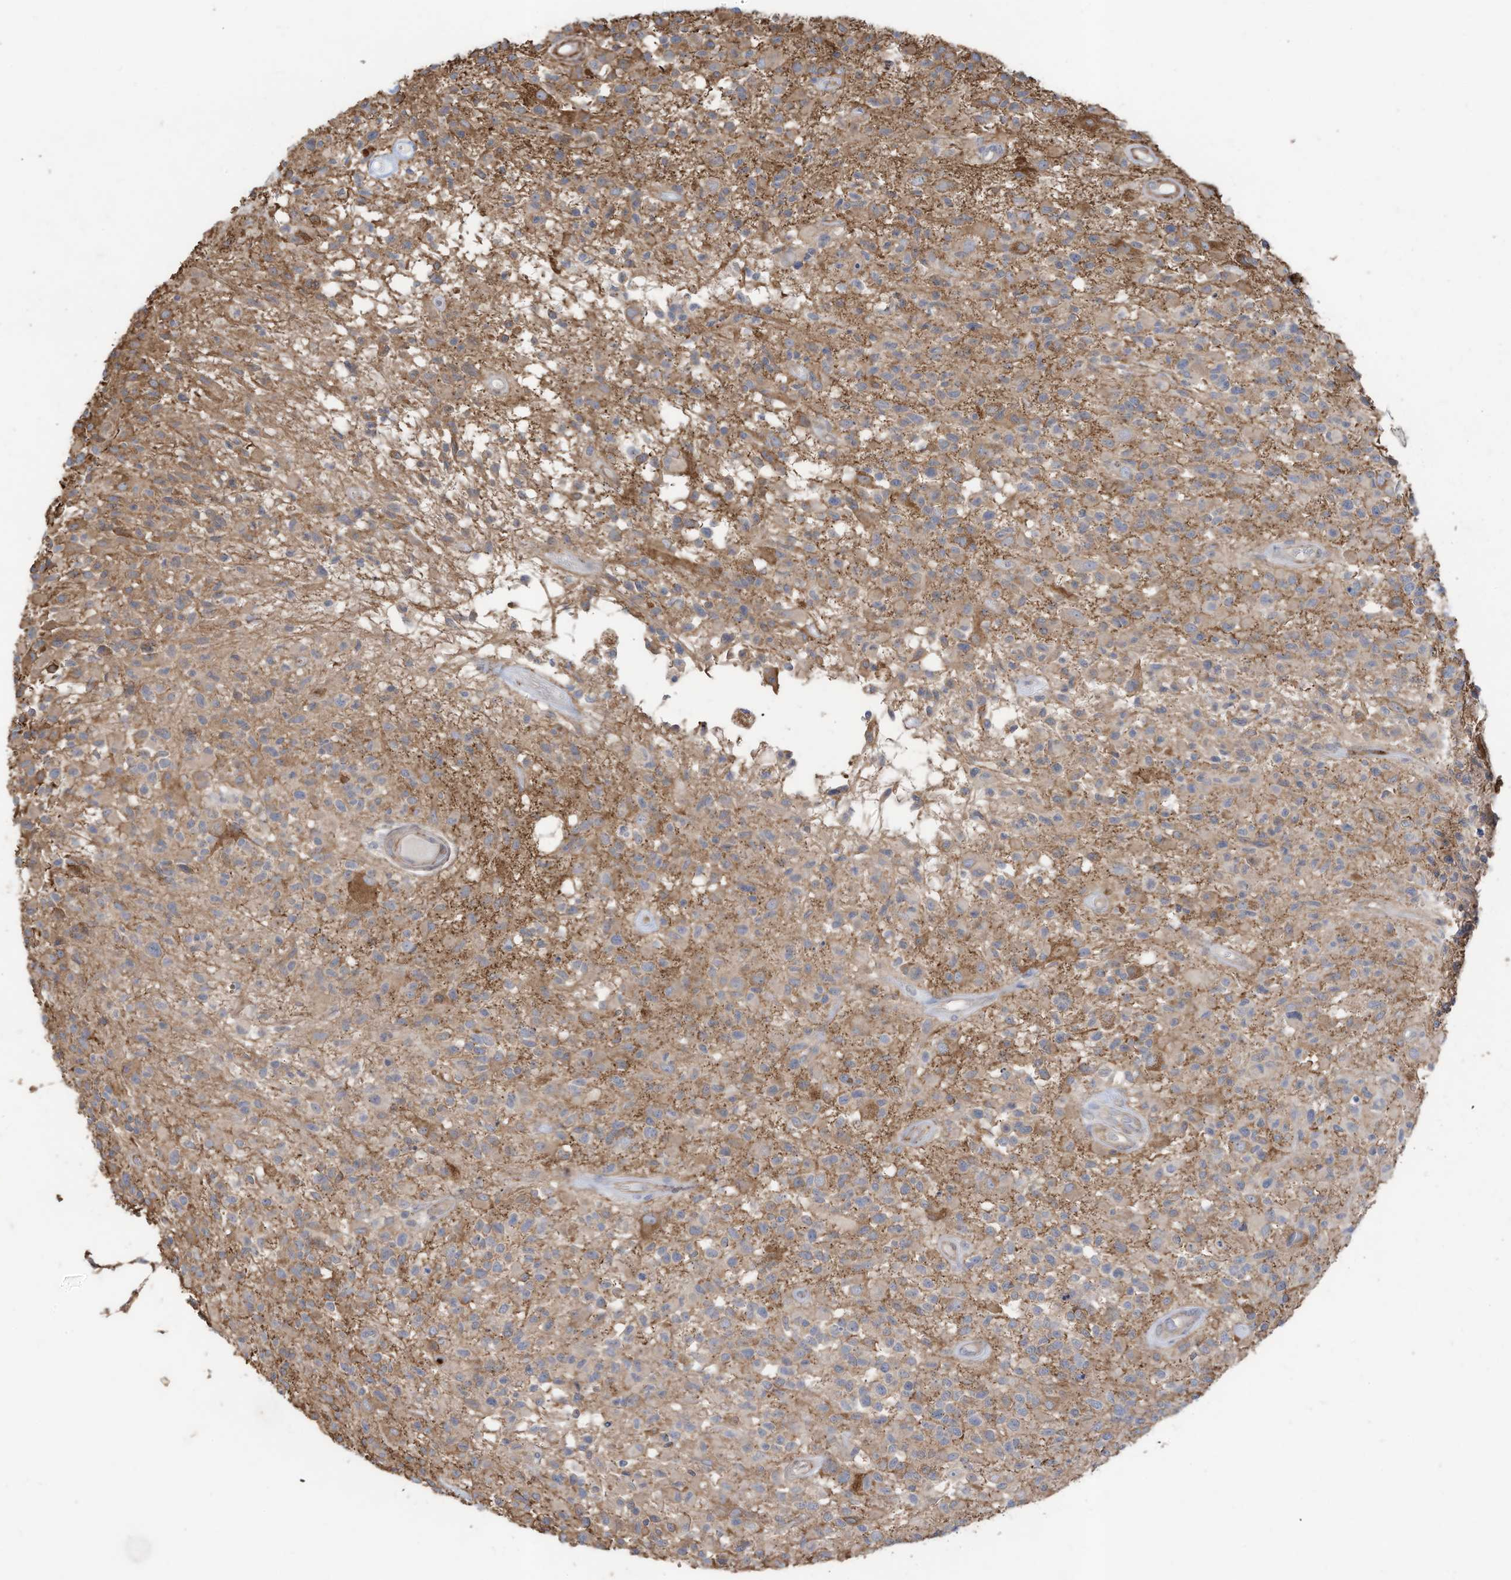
{"staining": {"intensity": "negative", "quantity": "none", "location": "none"}, "tissue": "glioma", "cell_type": "Tumor cells", "image_type": "cancer", "snomed": [{"axis": "morphology", "description": "Glioma, malignant, High grade"}, {"axis": "morphology", "description": "Glioblastoma, NOS"}, {"axis": "topography", "description": "Brain"}], "caption": "DAB immunohistochemical staining of glioma demonstrates no significant expression in tumor cells.", "gene": "SLC17A7", "patient": {"sex": "male", "age": 60}}